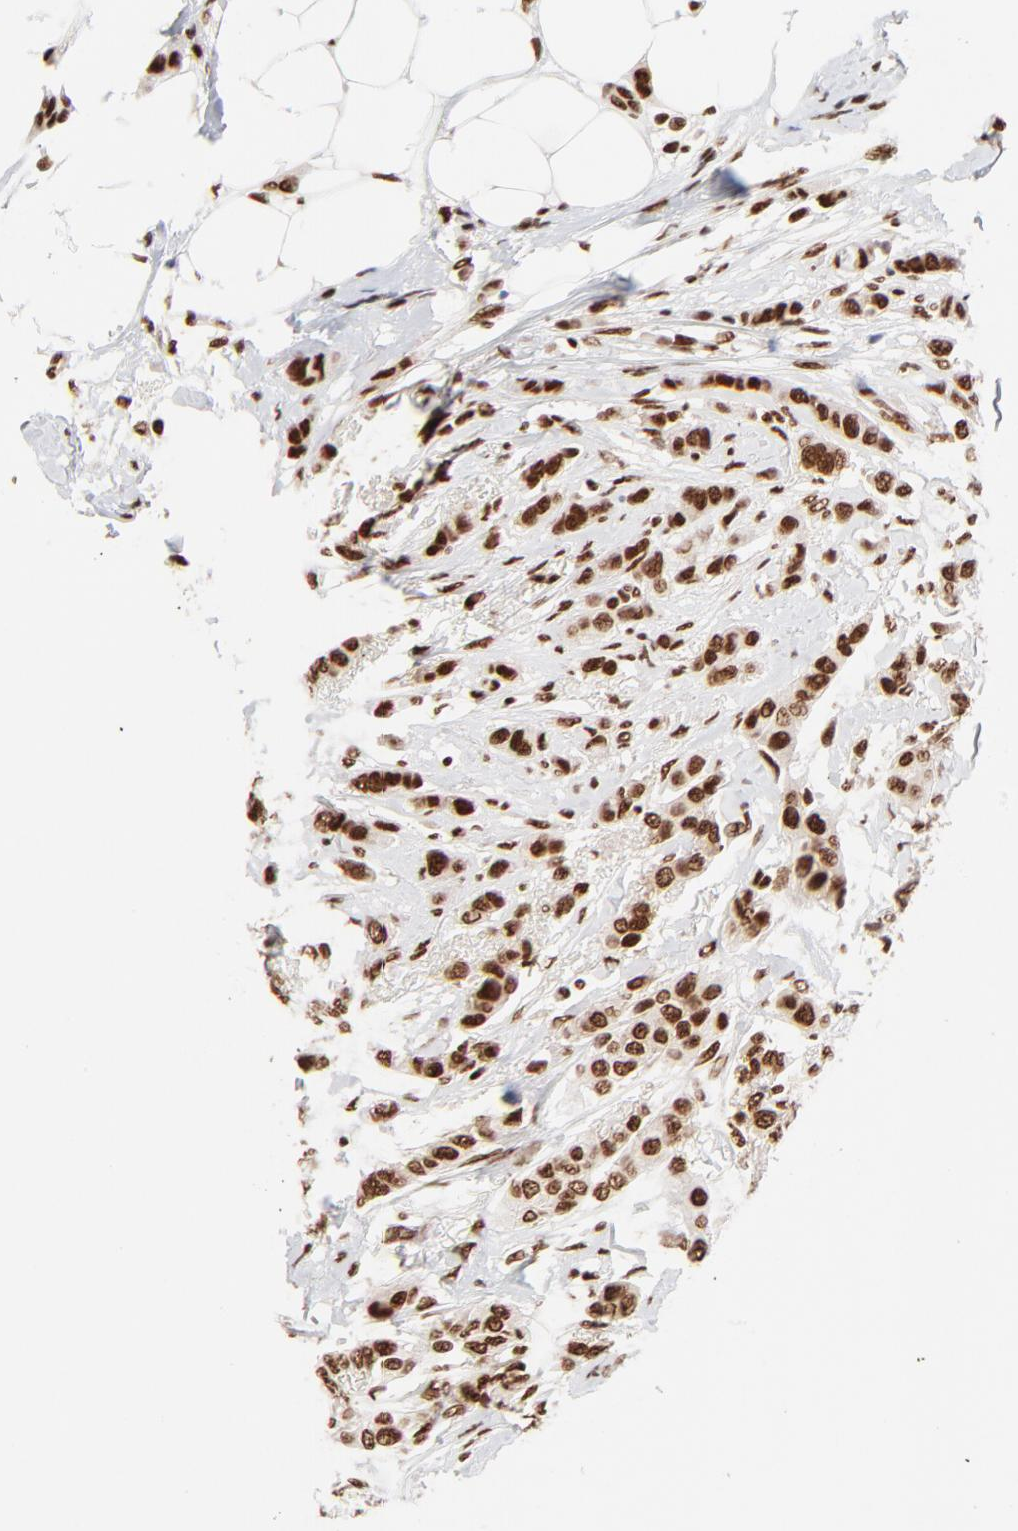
{"staining": {"intensity": "strong", "quantity": ">75%", "location": "nuclear"}, "tissue": "breast cancer", "cell_type": "Tumor cells", "image_type": "cancer", "snomed": [{"axis": "morphology", "description": "Lobular carcinoma"}, {"axis": "topography", "description": "Breast"}], "caption": "High-power microscopy captured an immunohistochemistry (IHC) histopathology image of lobular carcinoma (breast), revealing strong nuclear expression in about >75% of tumor cells.", "gene": "TARDBP", "patient": {"sex": "female", "age": 55}}